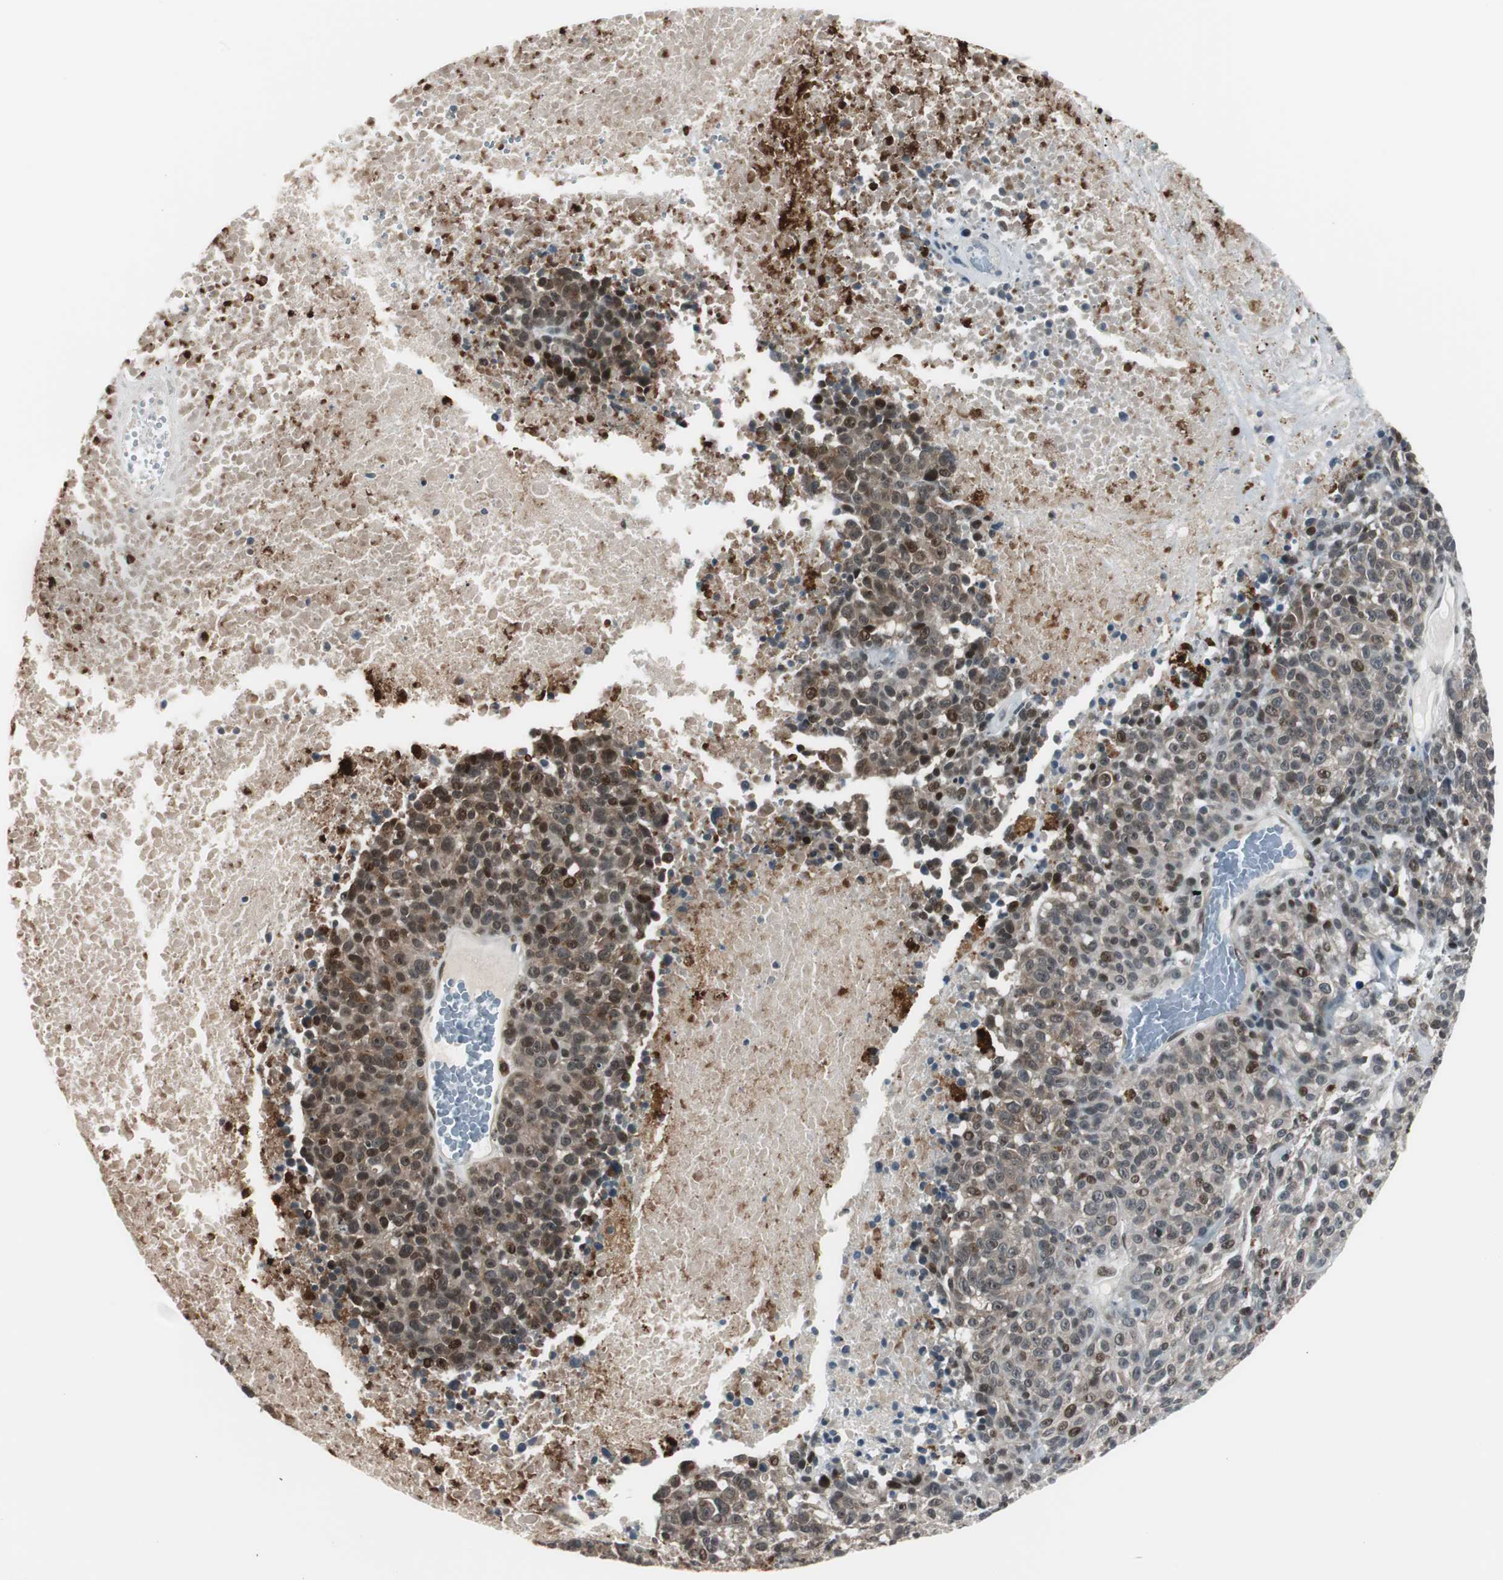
{"staining": {"intensity": "strong", "quantity": "25%-75%", "location": "cytoplasmic/membranous,nuclear"}, "tissue": "melanoma", "cell_type": "Tumor cells", "image_type": "cancer", "snomed": [{"axis": "morphology", "description": "Malignant melanoma, Metastatic site"}, {"axis": "topography", "description": "Cerebral cortex"}], "caption": "A photomicrograph of human malignant melanoma (metastatic site) stained for a protein demonstrates strong cytoplasmic/membranous and nuclear brown staining in tumor cells.", "gene": "BOLA1", "patient": {"sex": "female", "age": 52}}